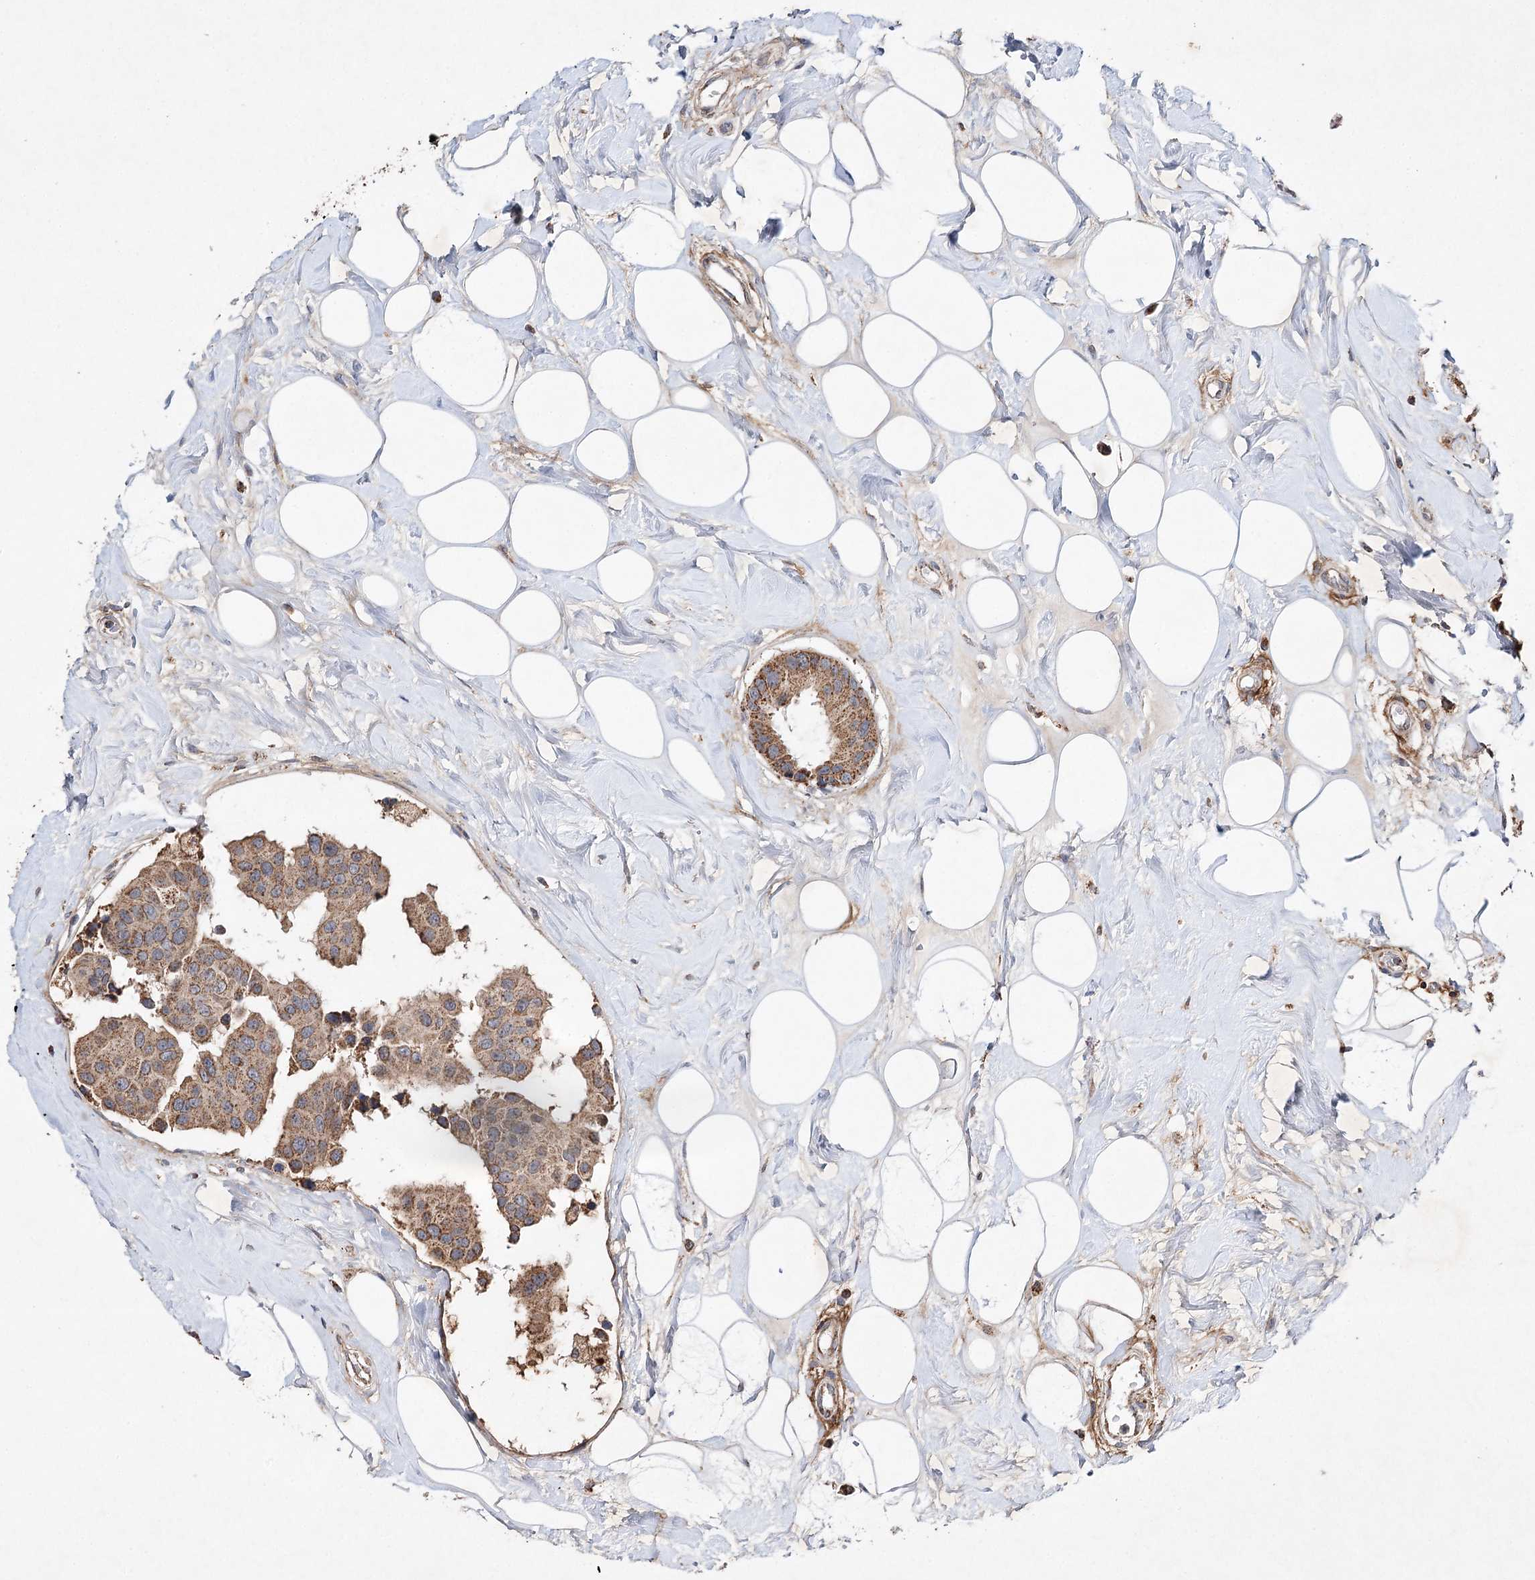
{"staining": {"intensity": "moderate", "quantity": ">75%", "location": "cytoplasmic/membranous"}, "tissue": "breast cancer", "cell_type": "Tumor cells", "image_type": "cancer", "snomed": [{"axis": "morphology", "description": "Normal tissue, NOS"}, {"axis": "morphology", "description": "Duct carcinoma"}, {"axis": "topography", "description": "Breast"}], "caption": "DAB immunohistochemical staining of invasive ductal carcinoma (breast) exhibits moderate cytoplasmic/membranous protein expression in about >75% of tumor cells.", "gene": "PIK3CB", "patient": {"sex": "female", "age": 39}}